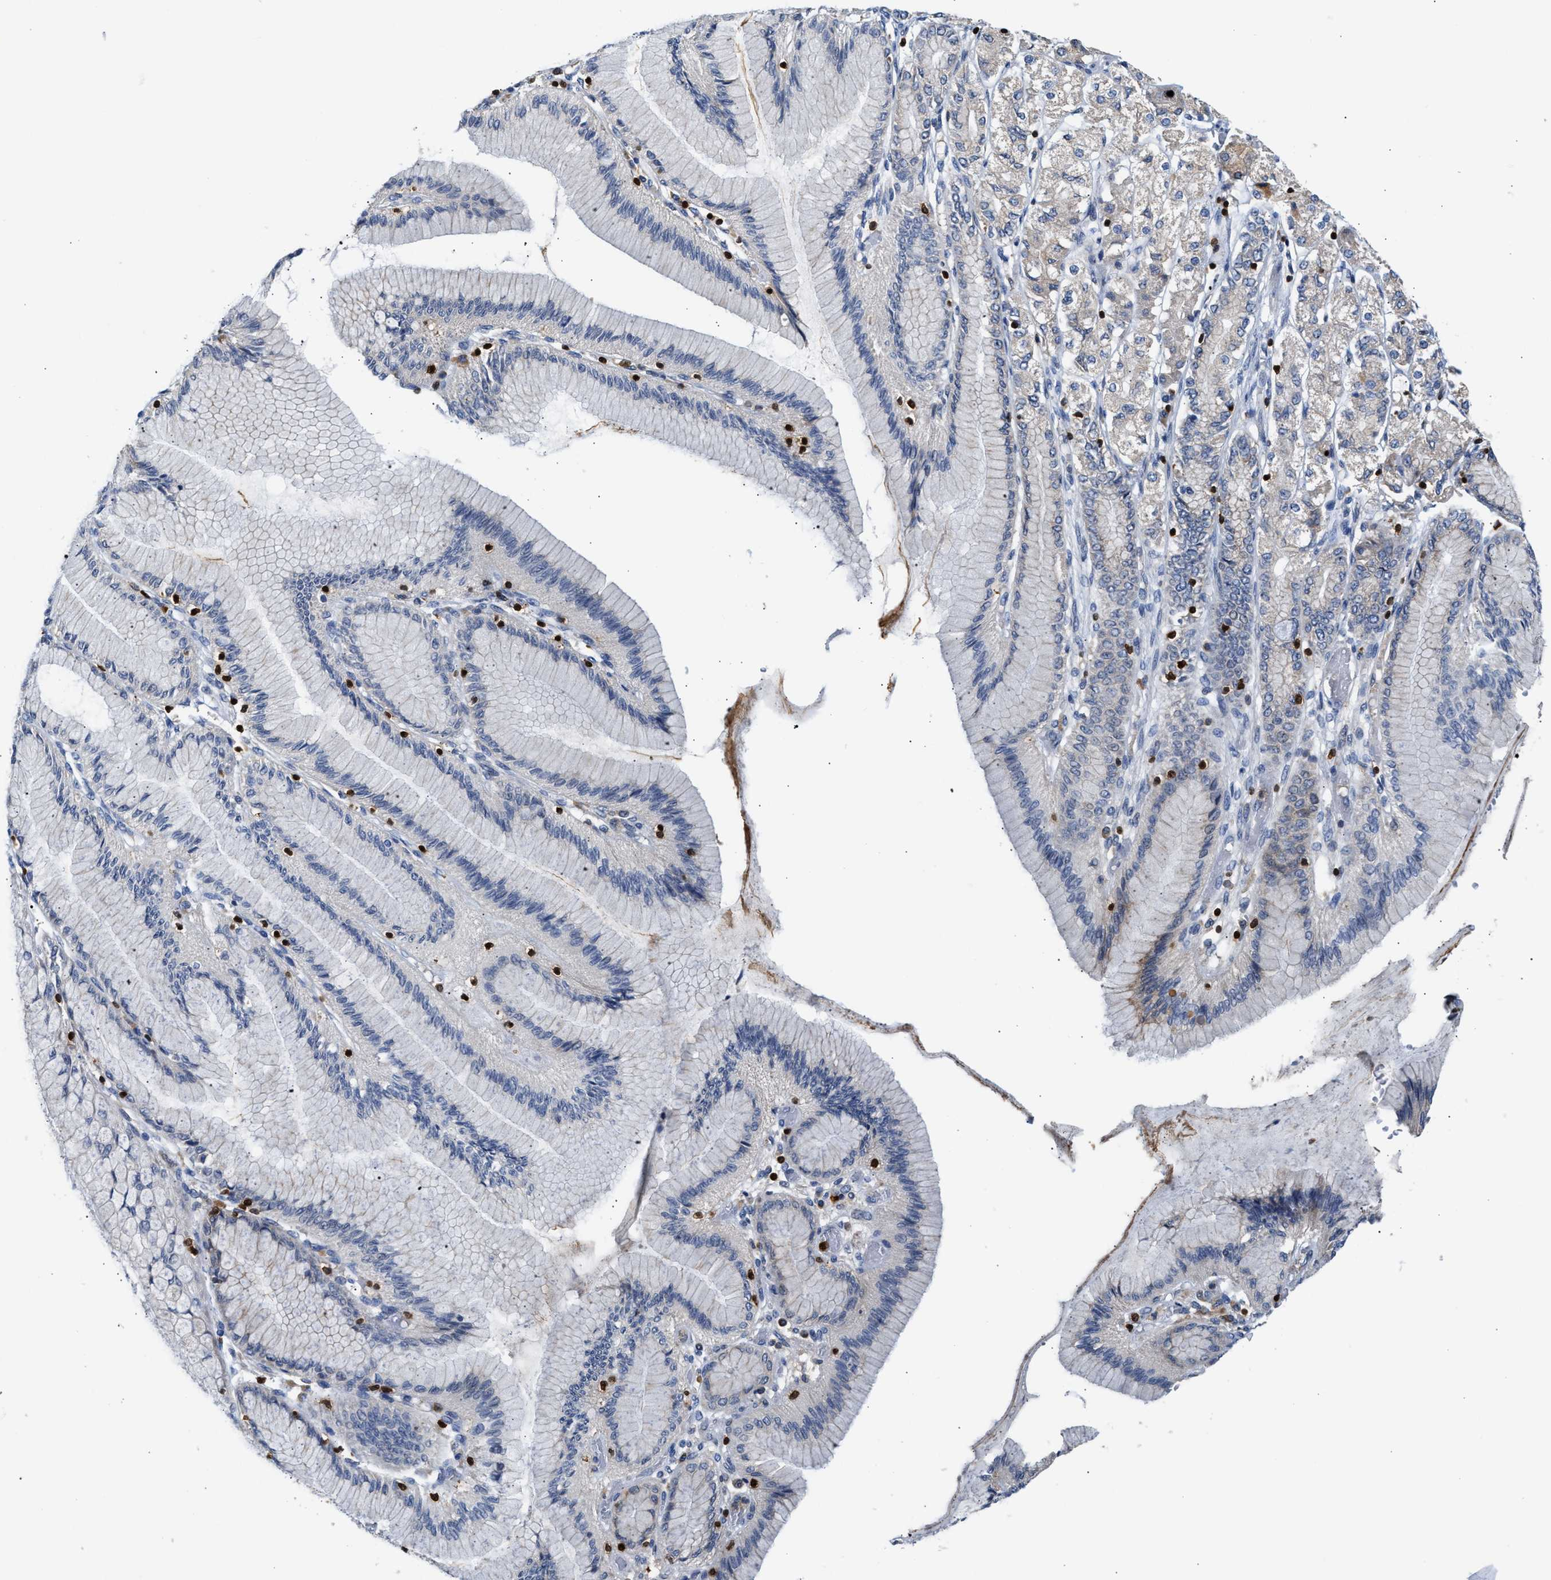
{"staining": {"intensity": "weak", "quantity": "<25%", "location": "cytoplasmic/membranous"}, "tissue": "stomach cancer", "cell_type": "Tumor cells", "image_type": "cancer", "snomed": [{"axis": "morphology", "description": "Adenocarcinoma, NOS"}, {"axis": "topography", "description": "Stomach"}], "caption": "A high-resolution histopathology image shows immunohistochemistry (IHC) staining of stomach adenocarcinoma, which exhibits no significant positivity in tumor cells.", "gene": "SLIT2", "patient": {"sex": "female", "age": 65}}